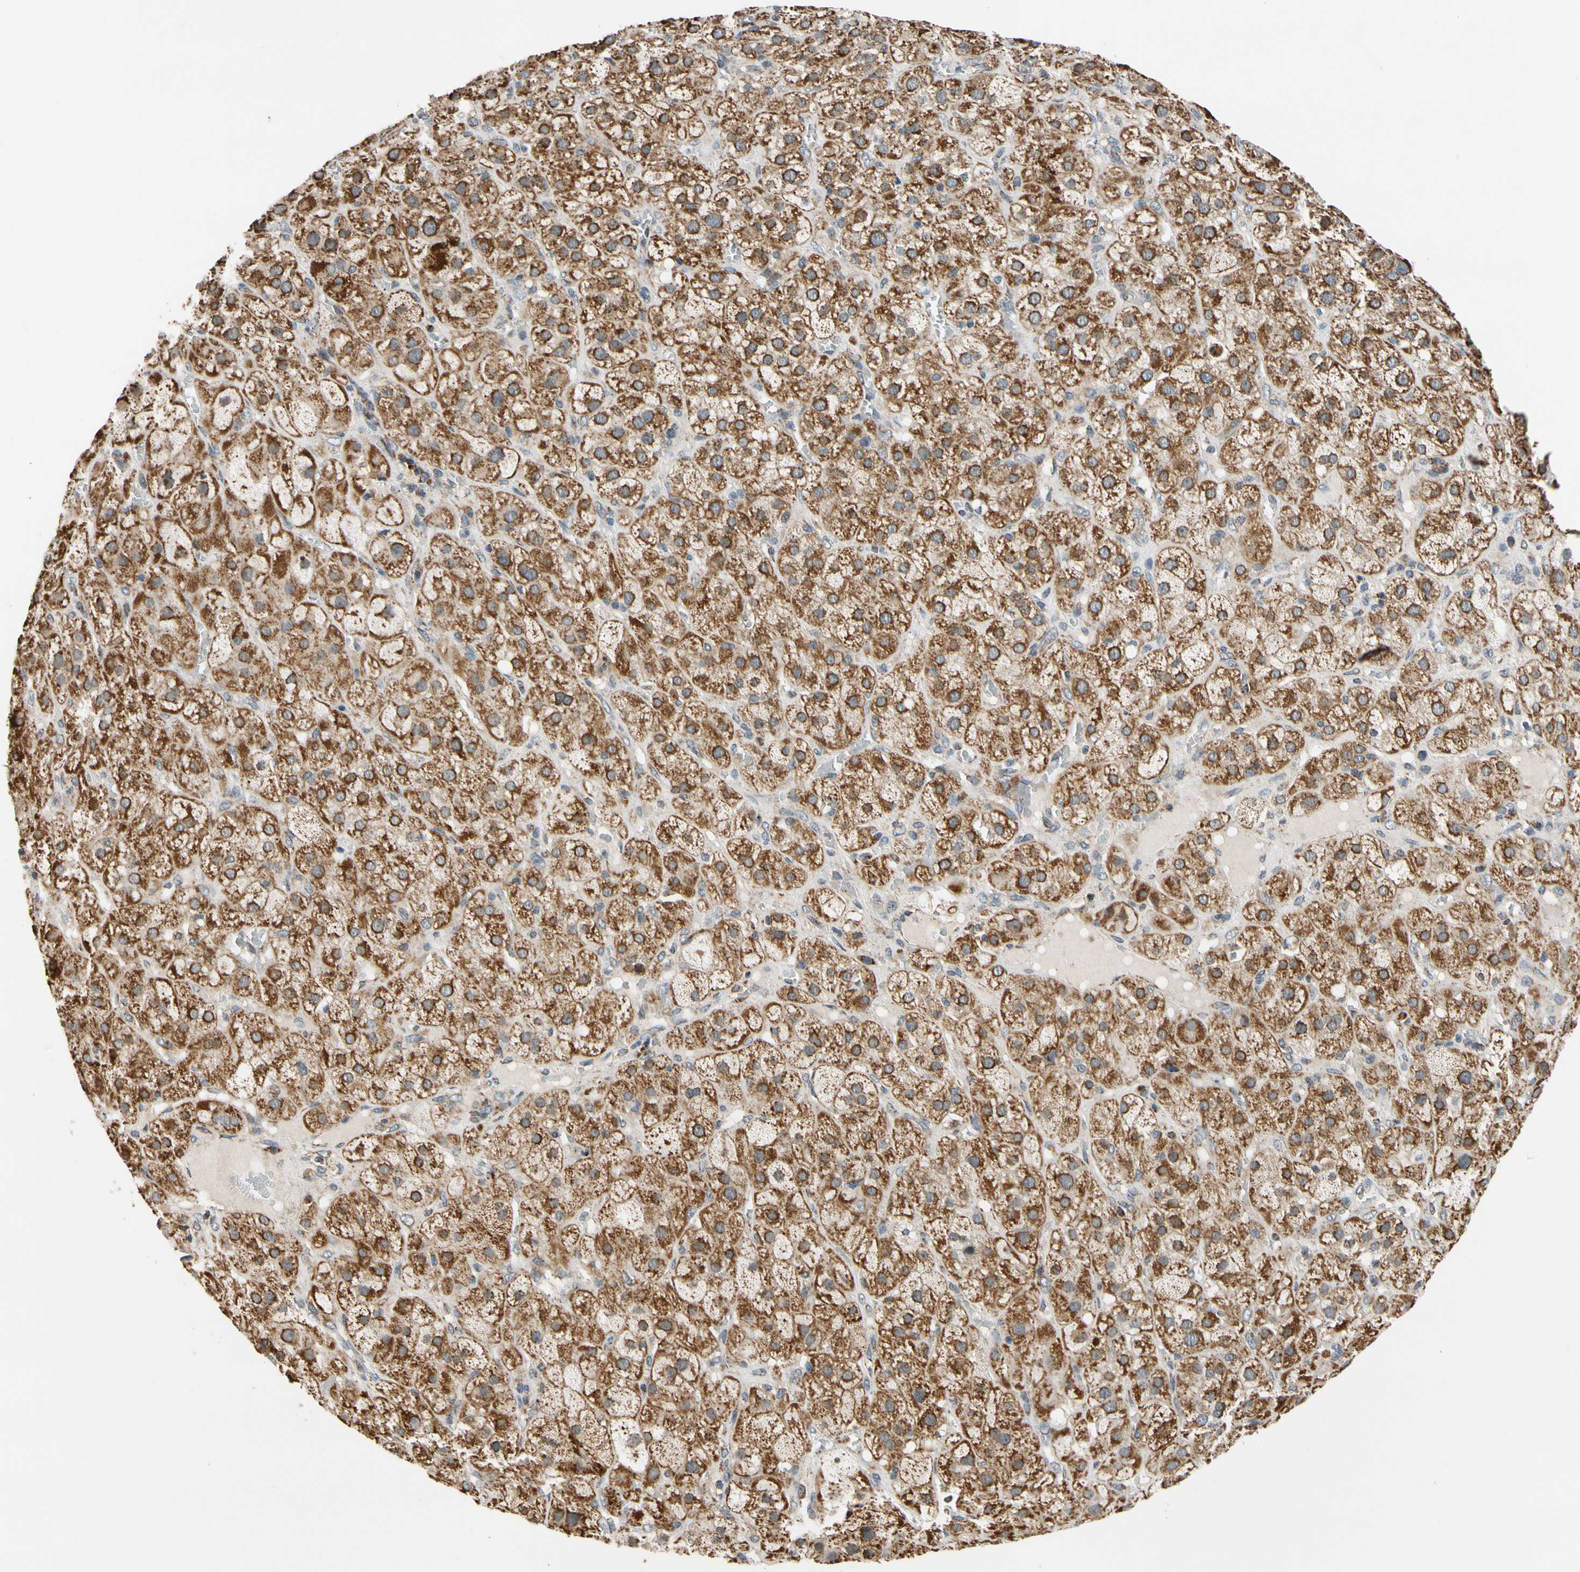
{"staining": {"intensity": "moderate", "quantity": "25%-75%", "location": "cytoplasmic/membranous"}, "tissue": "adrenal gland", "cell_type": "Glandular cells", "image_type": "normal", "snomed": [{"axis": "morphology", "description": "Normal tissue, NOS"}, {"axis": "topography", "description": "Adrenal gland"}], "caption": "Protein expression analysis of normal adrenal gland exhibits moderate cytoplasmic/membranous staining in about 25%-75% of glandular cells.", "gene": "KHDC4", "patient": {"sex": "female", "age": 47}}